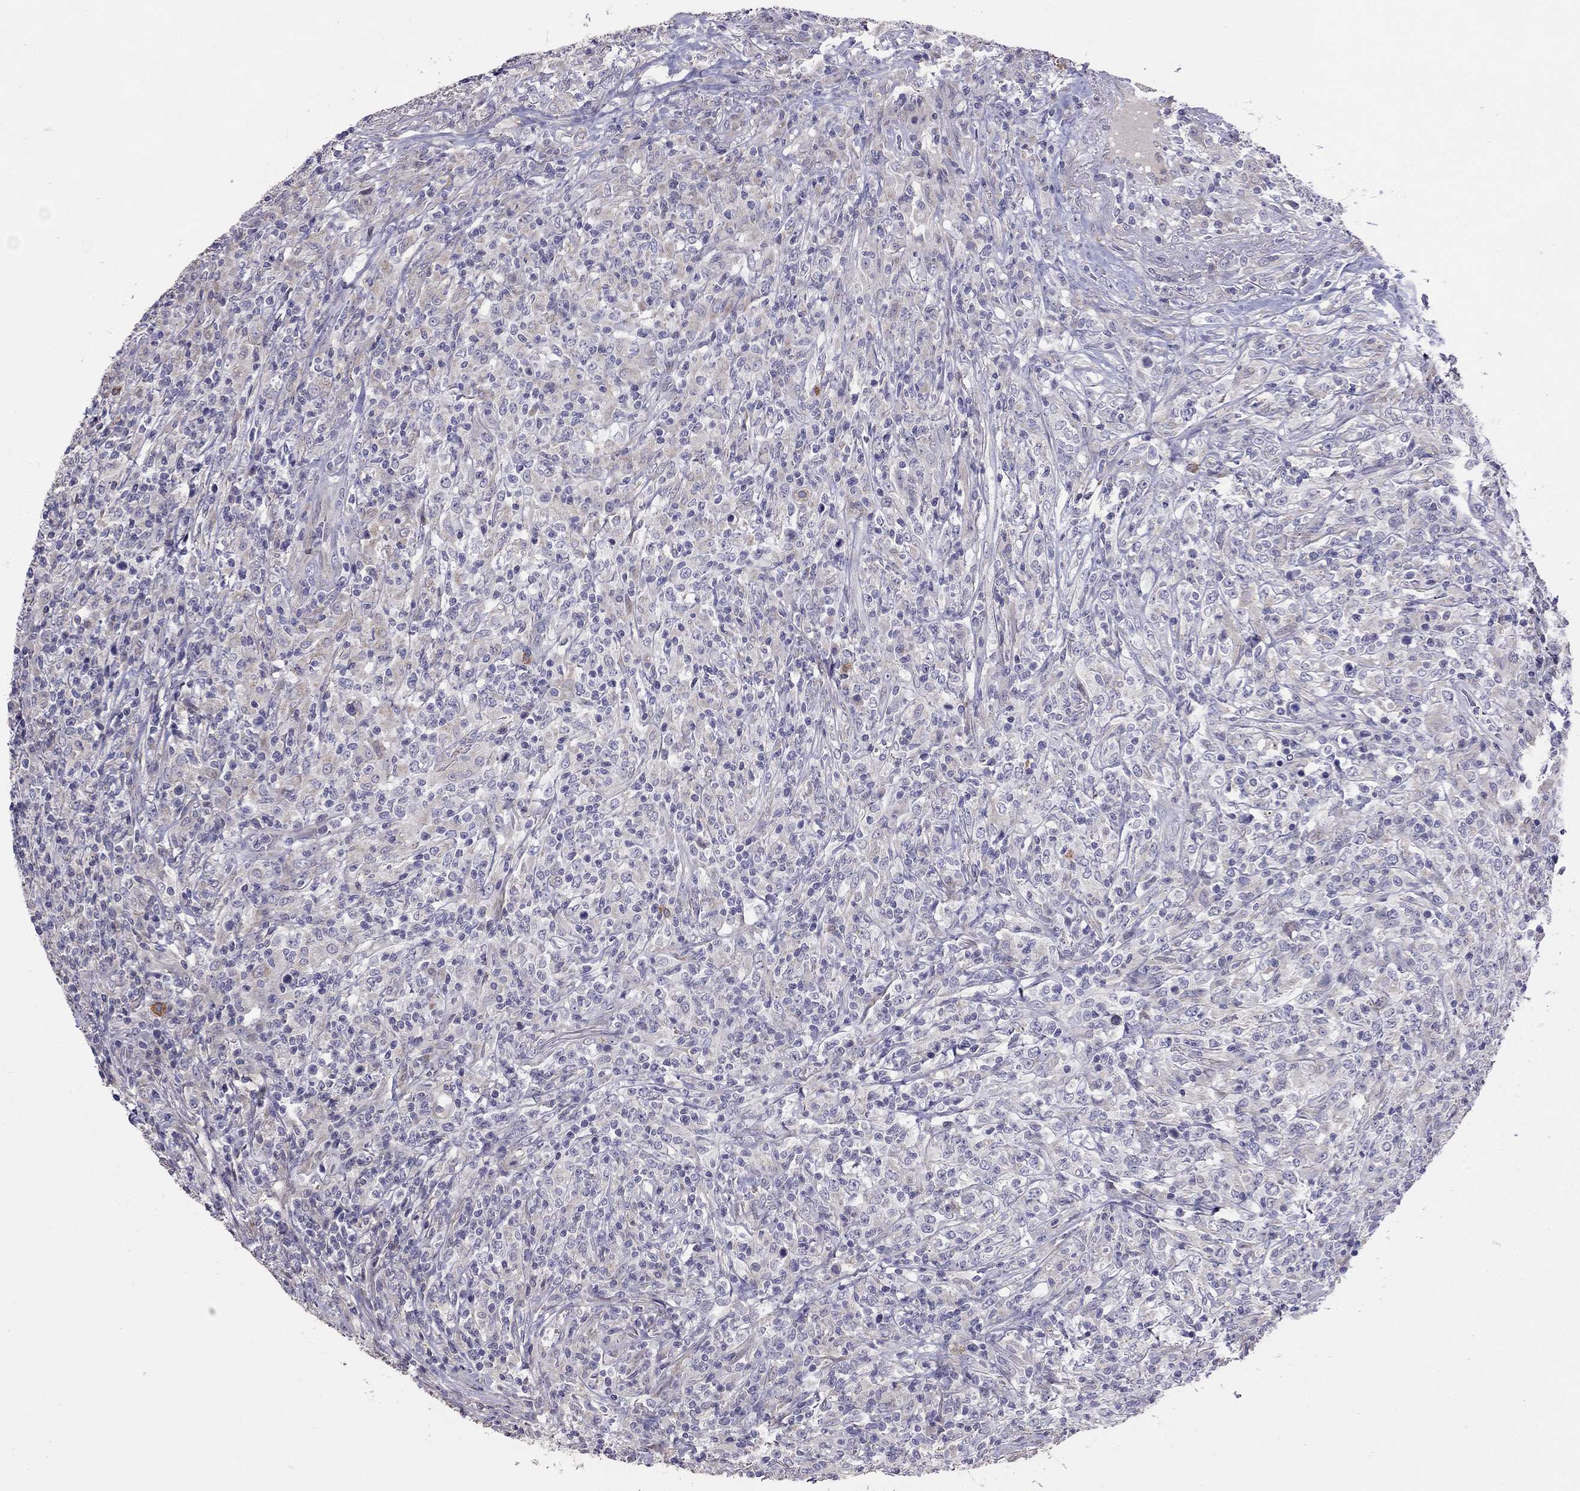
{"staining": {"intensity": "negative", "quantity": "none", "location": "none"}, "tissue": "lymphoma", "cell_type": "Tumor cells", "image_type": "cancer", "snomed": [{"axis": "morphology", "description": "Malignant lymphoma, non-Hodgkin's type, High grade"}, {"axis": "topography", "description": "Lung"}], "caption": "An immunohistochemistry (IHC) image of lymphoma is shown. There is no staining in tumor cells of lymphoma.", "gene": "SYTL2", "patient": {"sex": "male", "age": 79}}